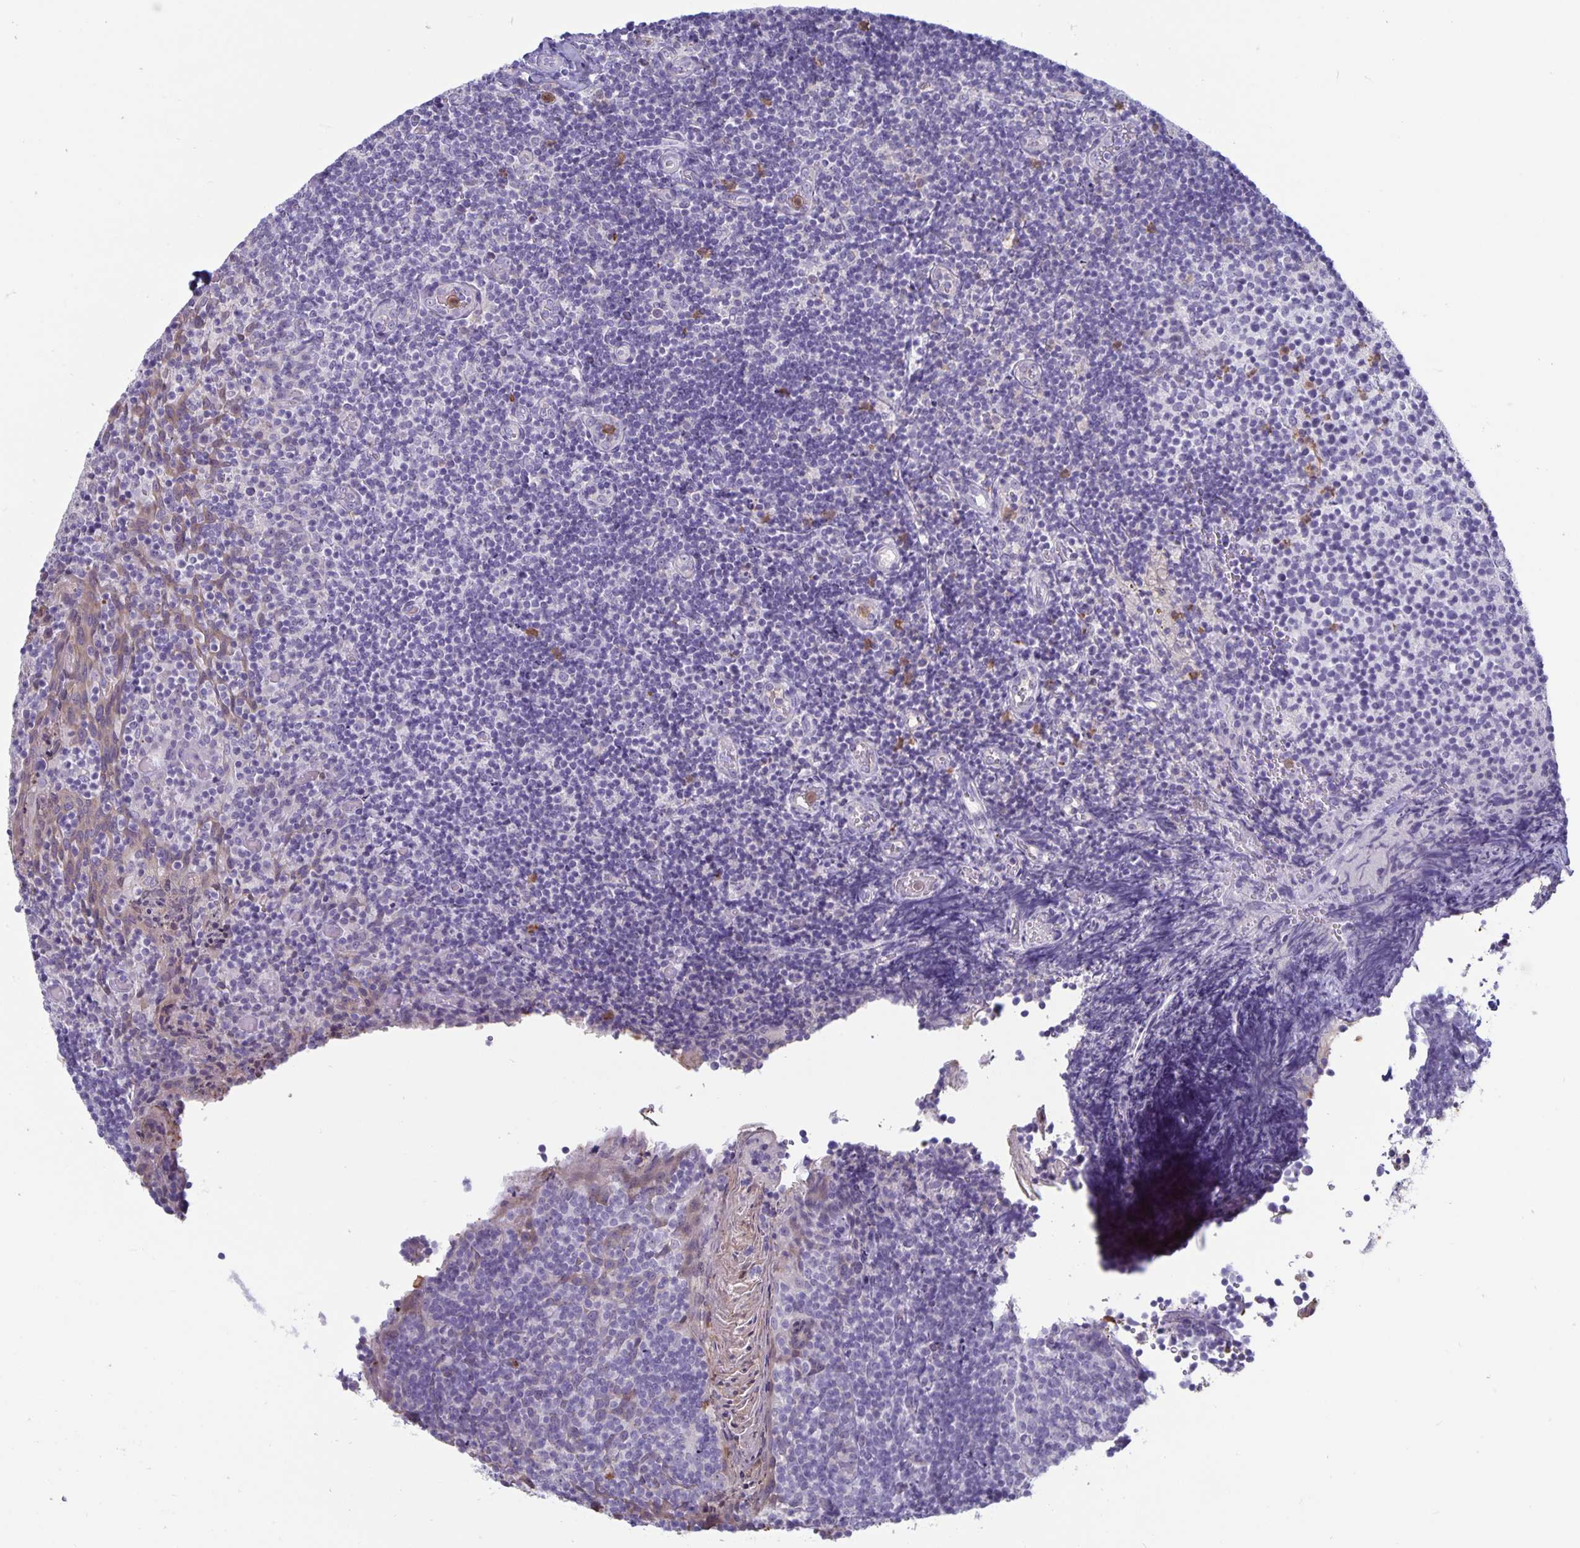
{"staining": {"intensity": "negative", "quantity": "none", "location": "none"}, "tissue": "tonsil", "cell_type": "Germinal center cells", "image_type": "normal", "snomed": [{"axis": "morphology", "description": "Normal tissue, NOS"}, {"axis": "topography", "description": "Tonsil"}], "caption": "Immunohistochemistry (IHC) micrograph of unremarkable tonsil stained for a protein (brown), which shows no expression in germinal center cells. (Stains: DAB (3,3'-diaminobenzidine) IHC with hematoxylin counter stain, Microscopy: brightfield microscopy at high magnification).", "gene": "PLCB3", "patient": {"sex": "female", "age": 10}}